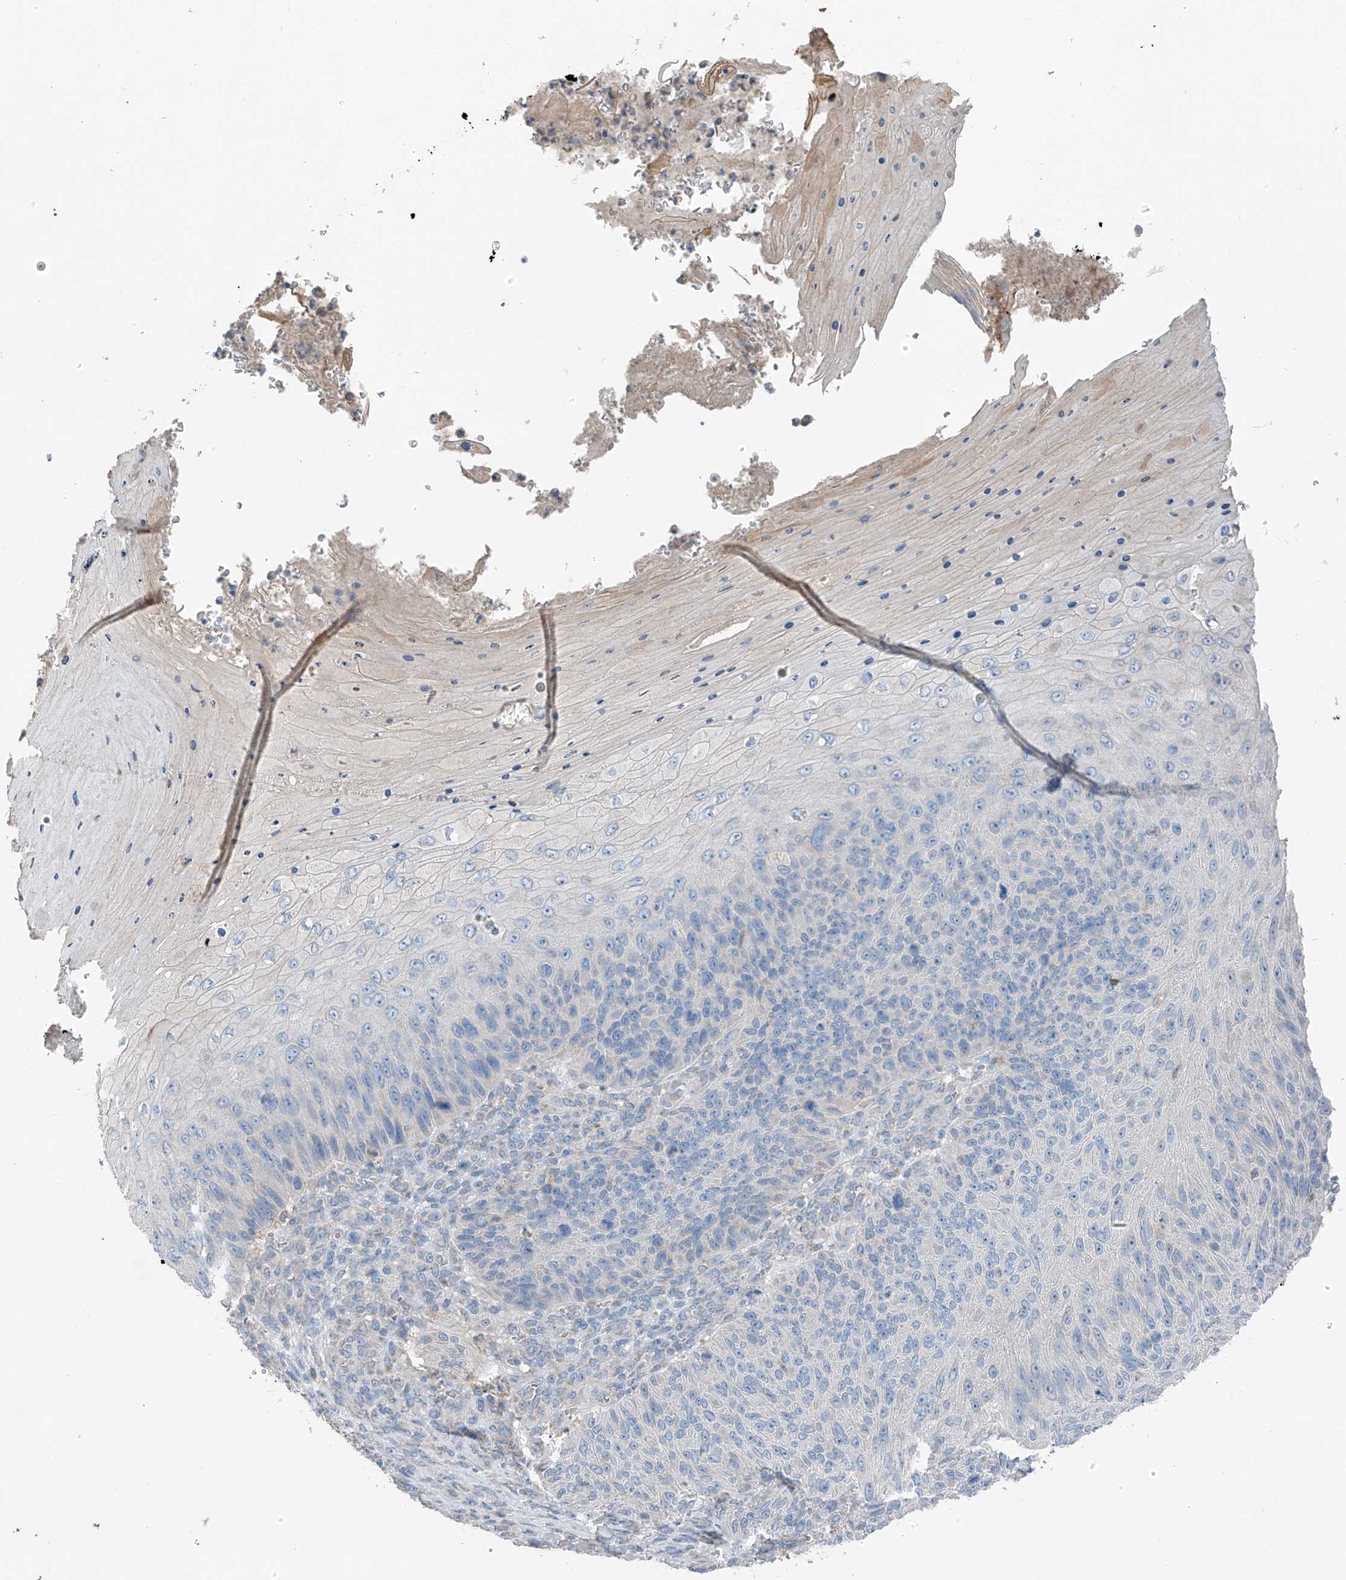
{"staining": {"intensity": "negative", "quantity": "none", "location": "none"}, "tissue": "skin cancer", "cell_type": "Tumor cells", "image_type": "cancer", "snomed": [{"axis": "morphology", "description": "Squamous cell carcinoma, NOS"}, {"axis": "topography", "description": "Skin"}], "caption": "Tumor cells show no significant positivity in skin squamous cell carcinoma.", "gene": "GALNTL6", "patient": {"sex": "female", "age": 88}}